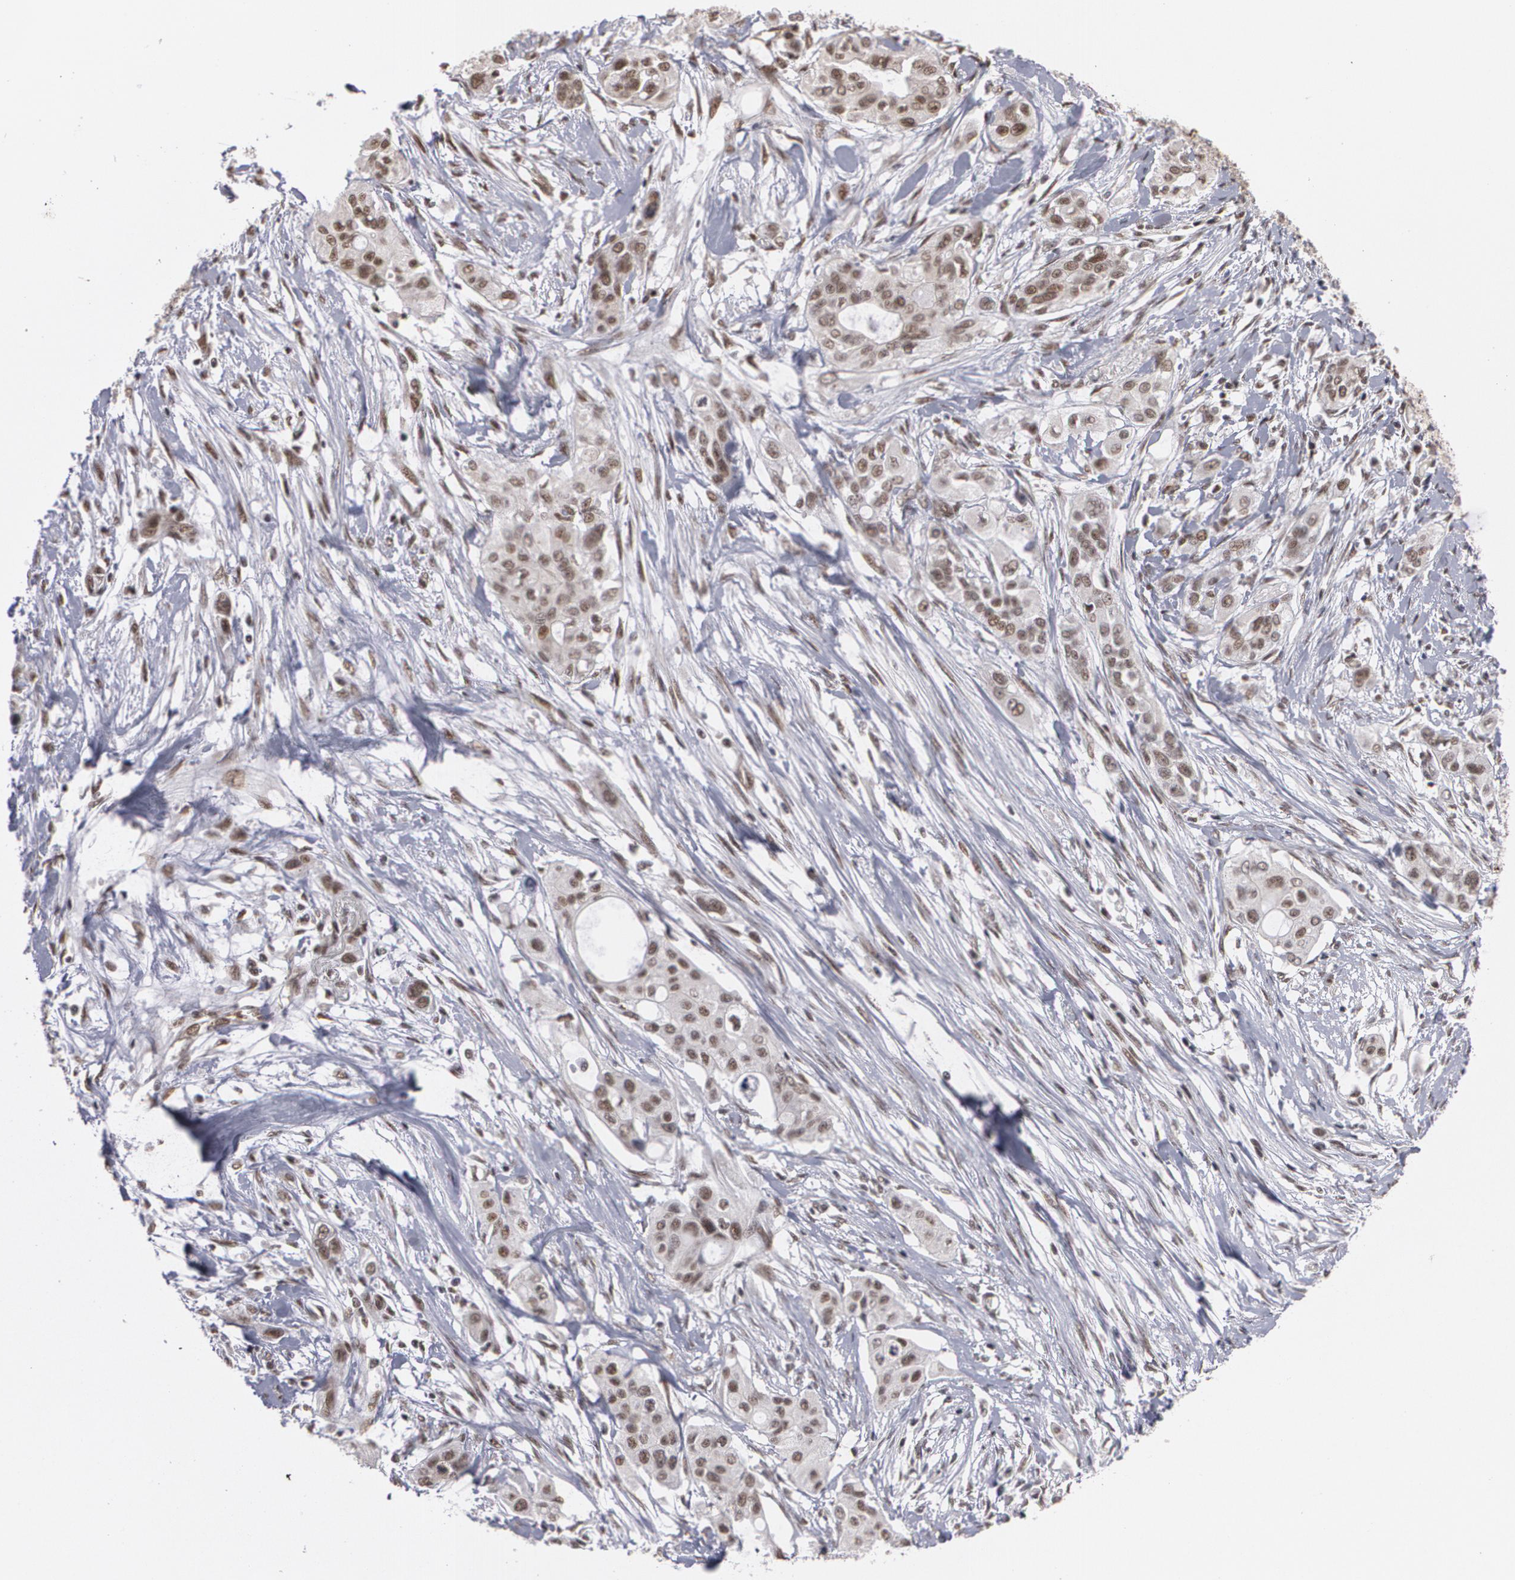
{"staining": {"intensity": "moderate", "quantity": ">75%", "location": "nuclear"}, "tissue": "pancreatic cancer", "cell_type": "Tumor cells", "image_type": "cancer", "snomed": [{"axis": "morphology", "description": "Adenocarcinoma, NOS"}, {"axis": "topography", "description": "Pancreas"}], "caption": "Immunohistochemistry (IHC) photomicrograph of neoplastic tissue: human pancreatic adenocarcinoma stained using immunohistochemistry (IHC) displays medium levels of moderate protein expression localized specifically in the nuclear of tumor cells, appearing as a nuclear brown color.", "gene": "ZNF75A", "patient": {"sex": "female", "age": 60}}